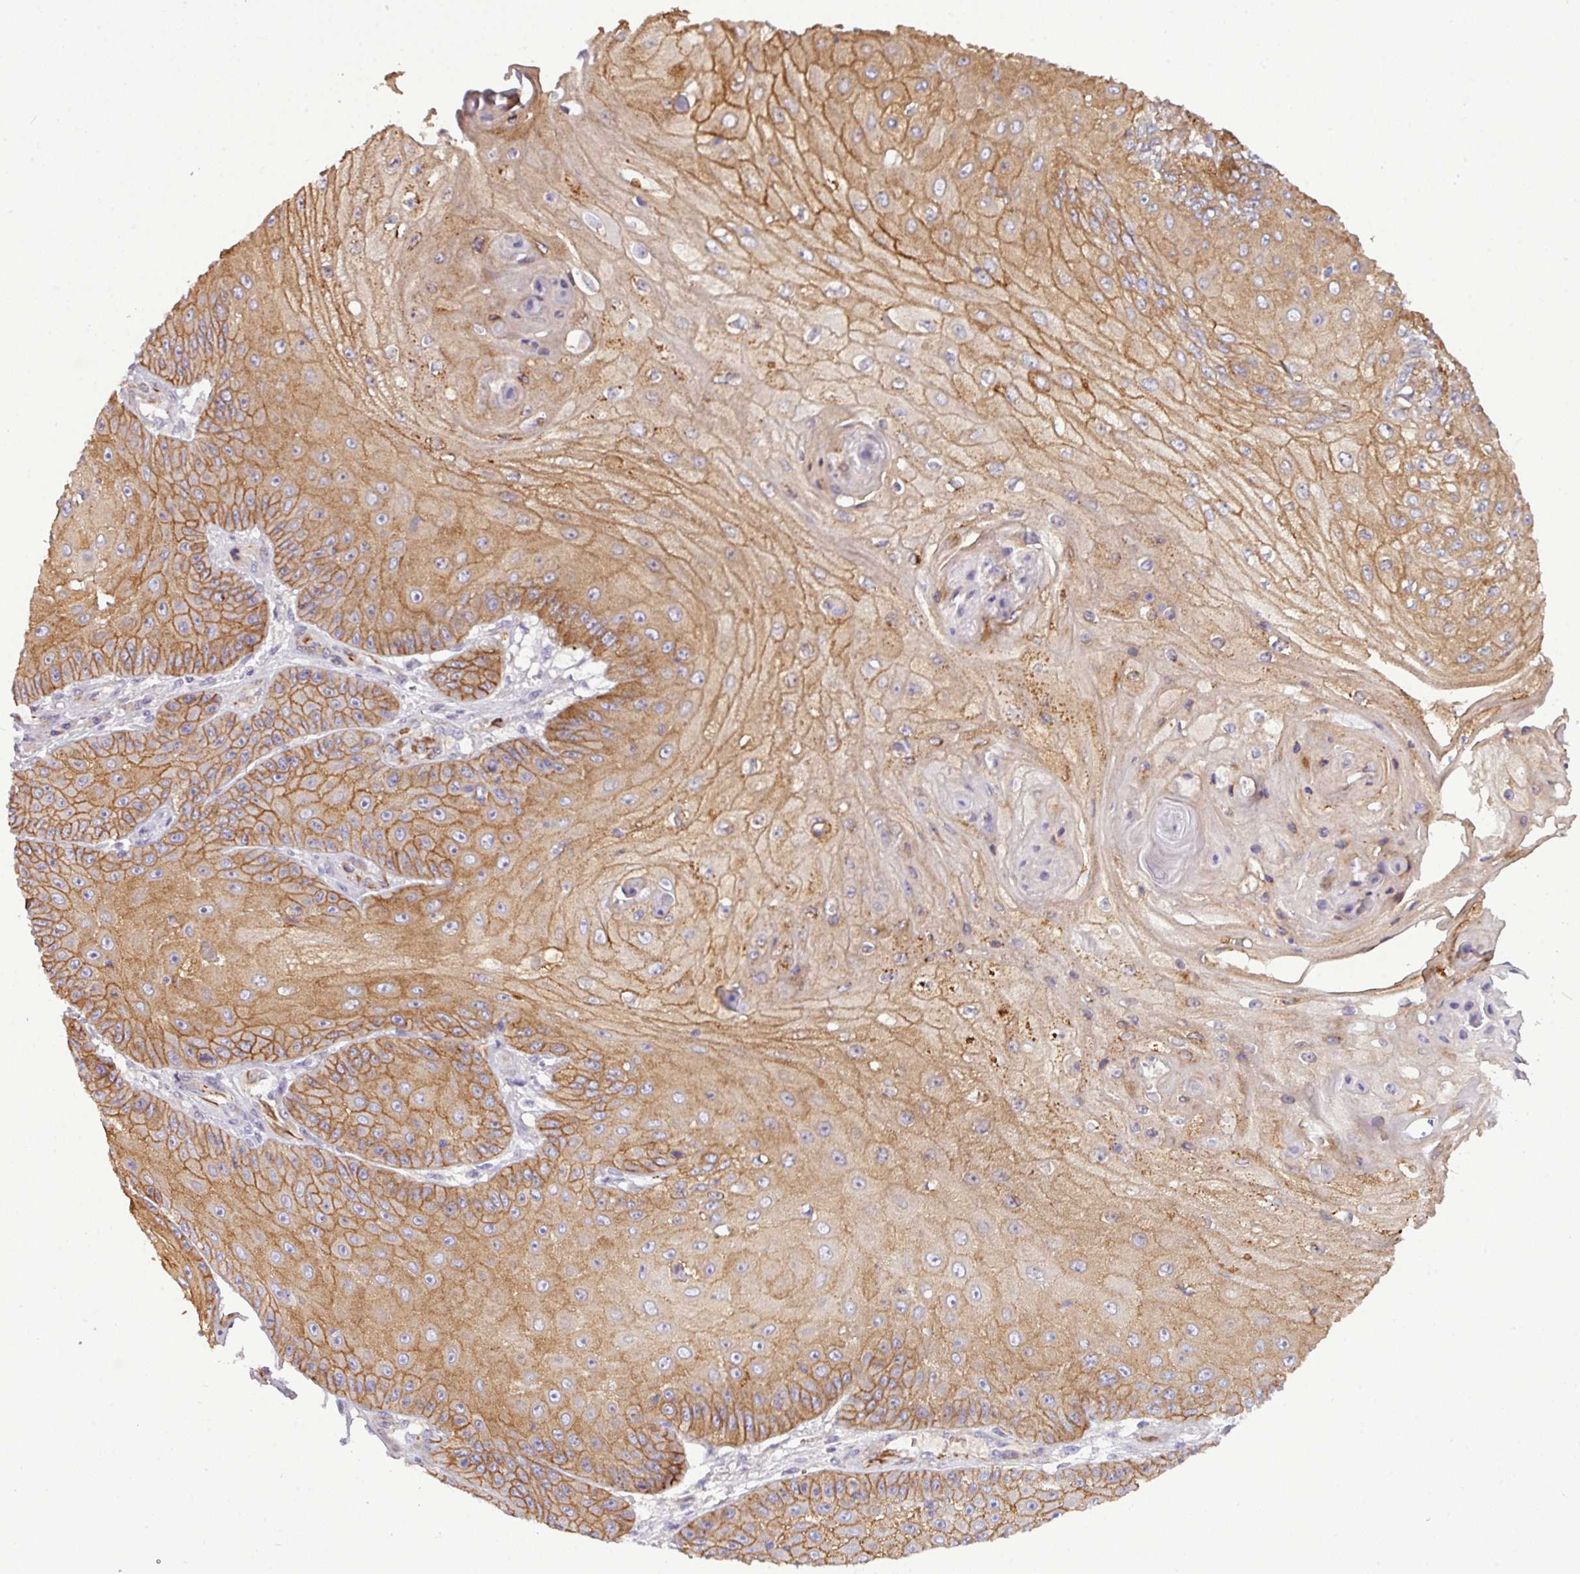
{"staining": {"intensity": "moderate", "quantity": ">75%", "location": "cytoplasmic/membranous"}, "tissue": "skin cancer", "cell_type": "Tumor cells", "image_type": "cancer", "snomed": [{"axis": "morphology", "description": "Squamous cell carcinoma, NOS"}, {"axis": "topography", "description": "Skin"}], "caption": "Skin squamous cell carcinoma stained with immunohistochemistry (IHC) reveals moderate cytoplasmic/membranous expression in approximately >75% of tumor cells.", "gene": "PARD6A", "patient": {"sex": "male", "age": 70}}